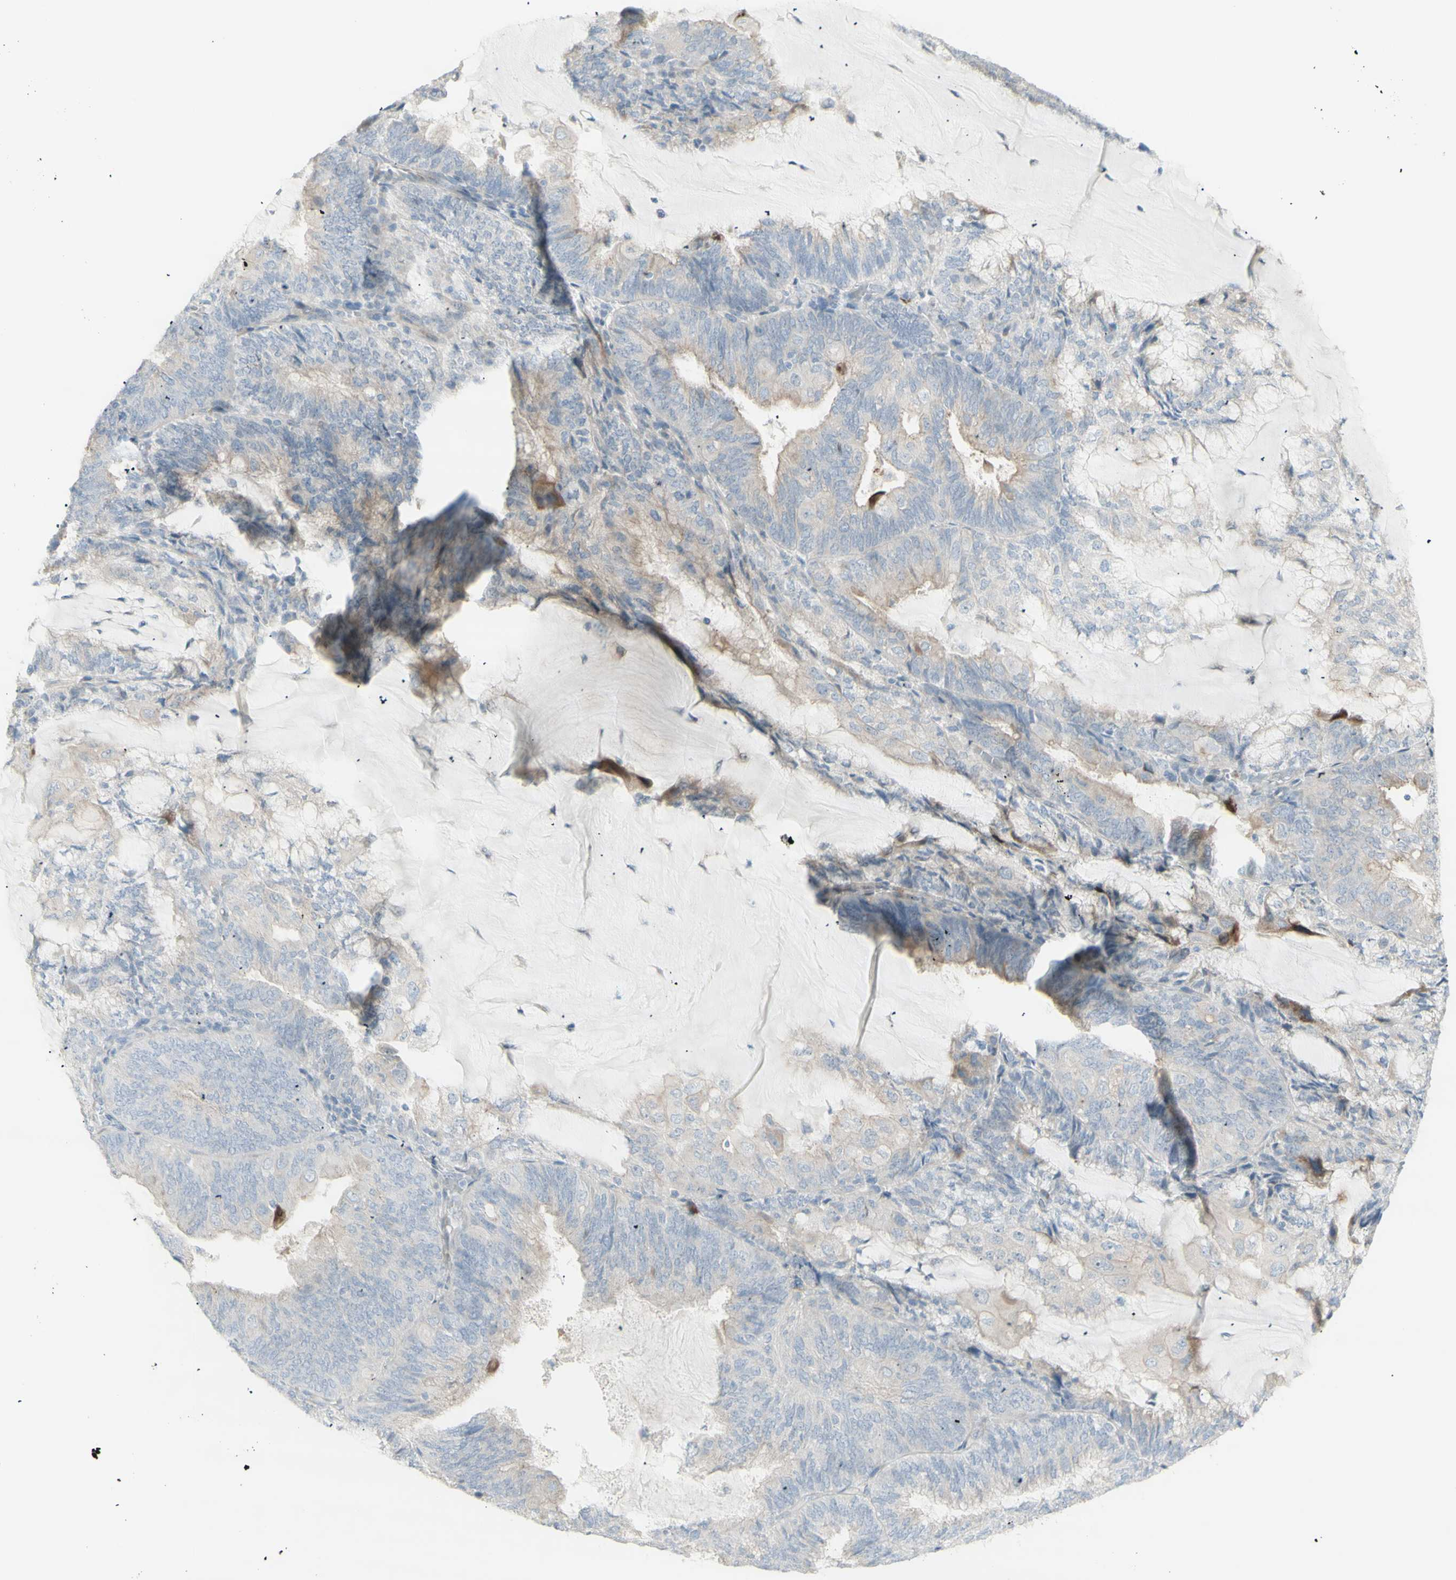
{"staining": {"intensity": "weak", "quantity": "<25%", "location": "cytoplasmic/membranous"}, "tissue": "endometrial cancer", "cell_type": "Tumor cells", "image_type": "cancer", "snomed": [{"axis": "morphology", "description": "Adenocarcinoma, NOS"}, {"axis": "topography", "description": "Endometrium"}], "caption": "The image shows no significant positivity in tumor cells of adenocarcinoma (endometrial).", "gene": "NDST4", "patient": {"sex": "female", "age": 81}}